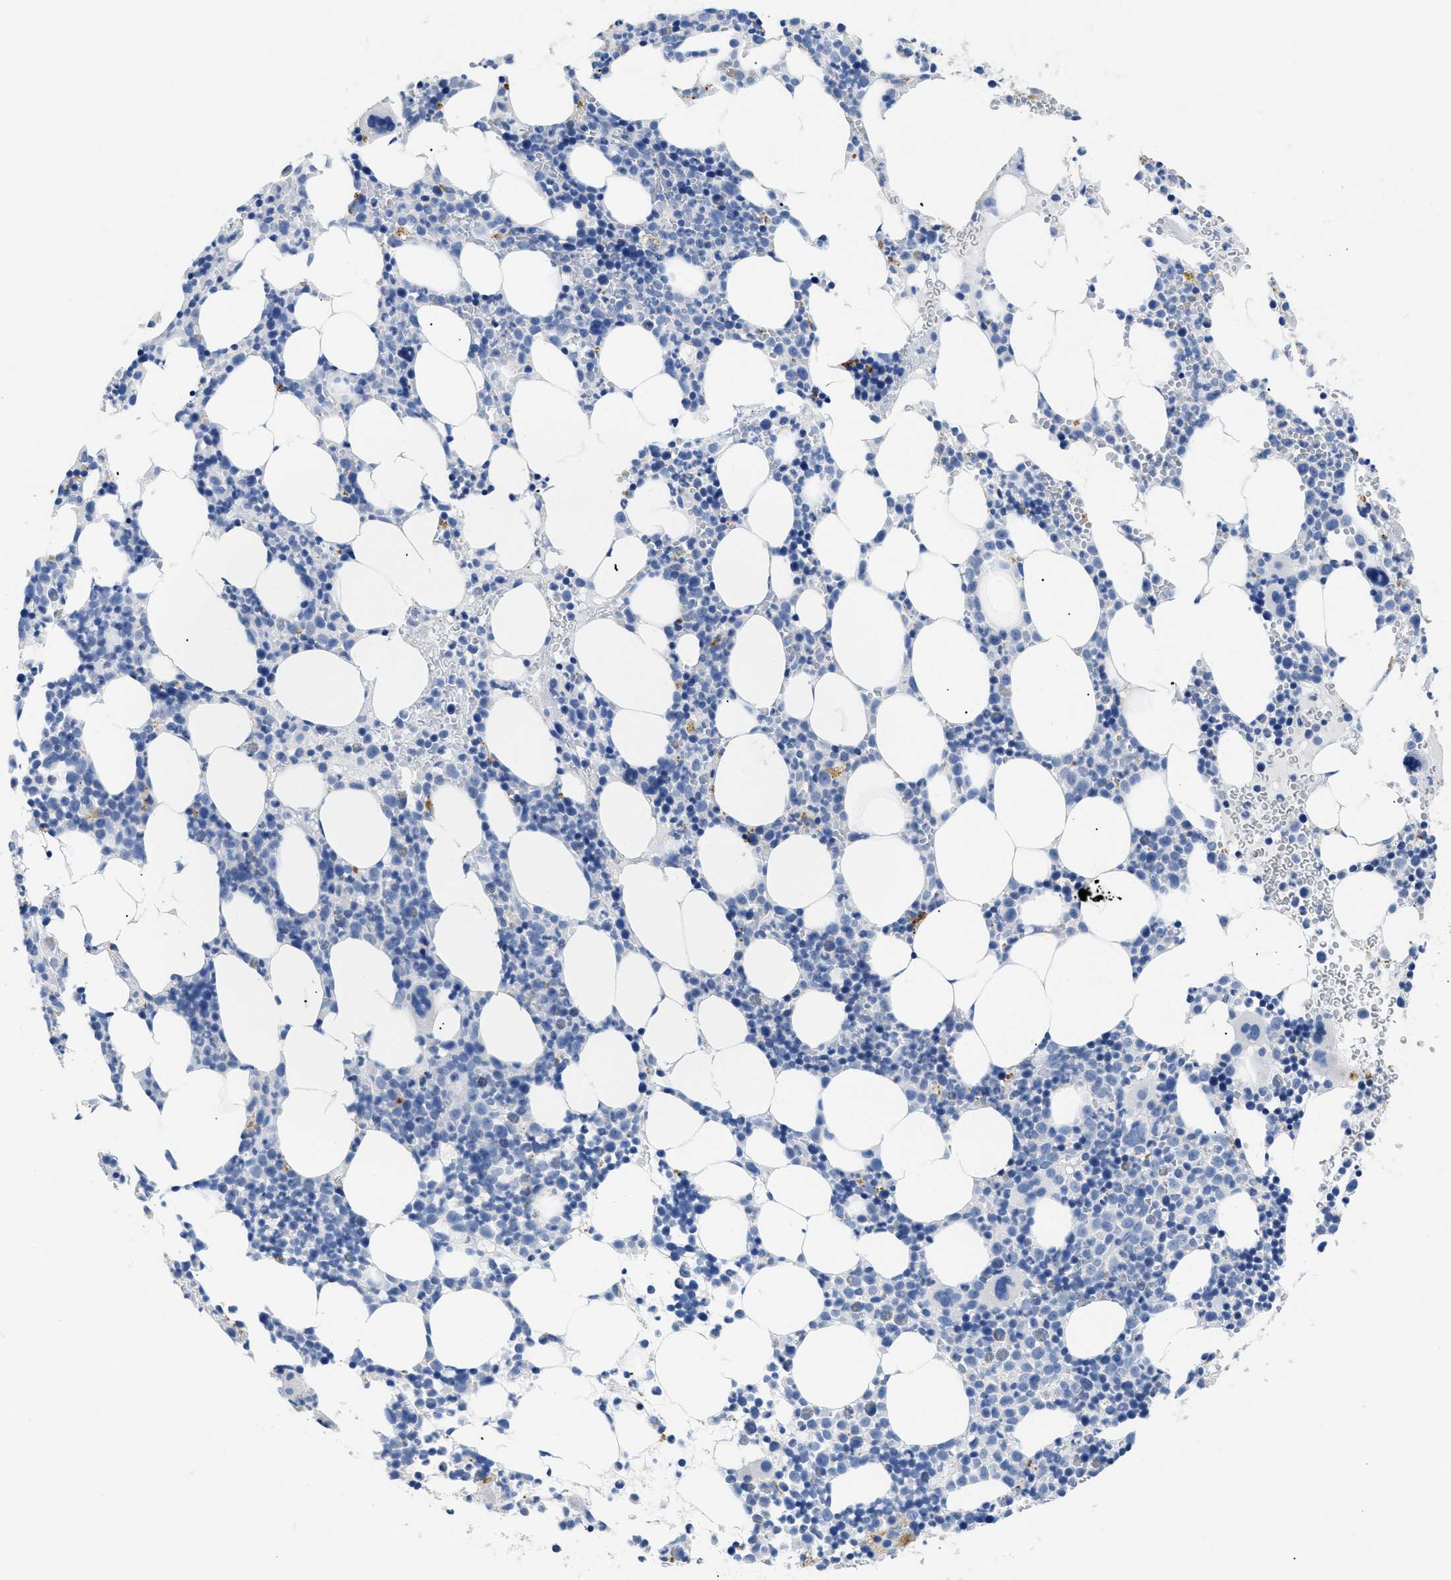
{"staining": {"intensity": "negative", "quantity": "none", "location": "none"}, "tissue": "bone marrow", "cell_type": "Hematopoietic cells", "image_type": "normal", "snomed": [{"axis": "morphology", "description": "Normal tissue, NOS"}, {"axis": "morphology", "description": "Inflammation, NOS"}, {"axis": "topography", "description": "Bone marrow"}], "caption": "This histopathology image is of normal bone marrow stained with IHC to label a protein in brown with the nuclei are counter-stained blue. There is no expression in hematopoietic cells. The staining was performed using DAB to visualize the protein expression in brown, while the nuclei were stained in blue with hematoxylin (Magnification: 20x).", "gene": "APOBEC2", "patient": {"sex": "female", "age": 67}}